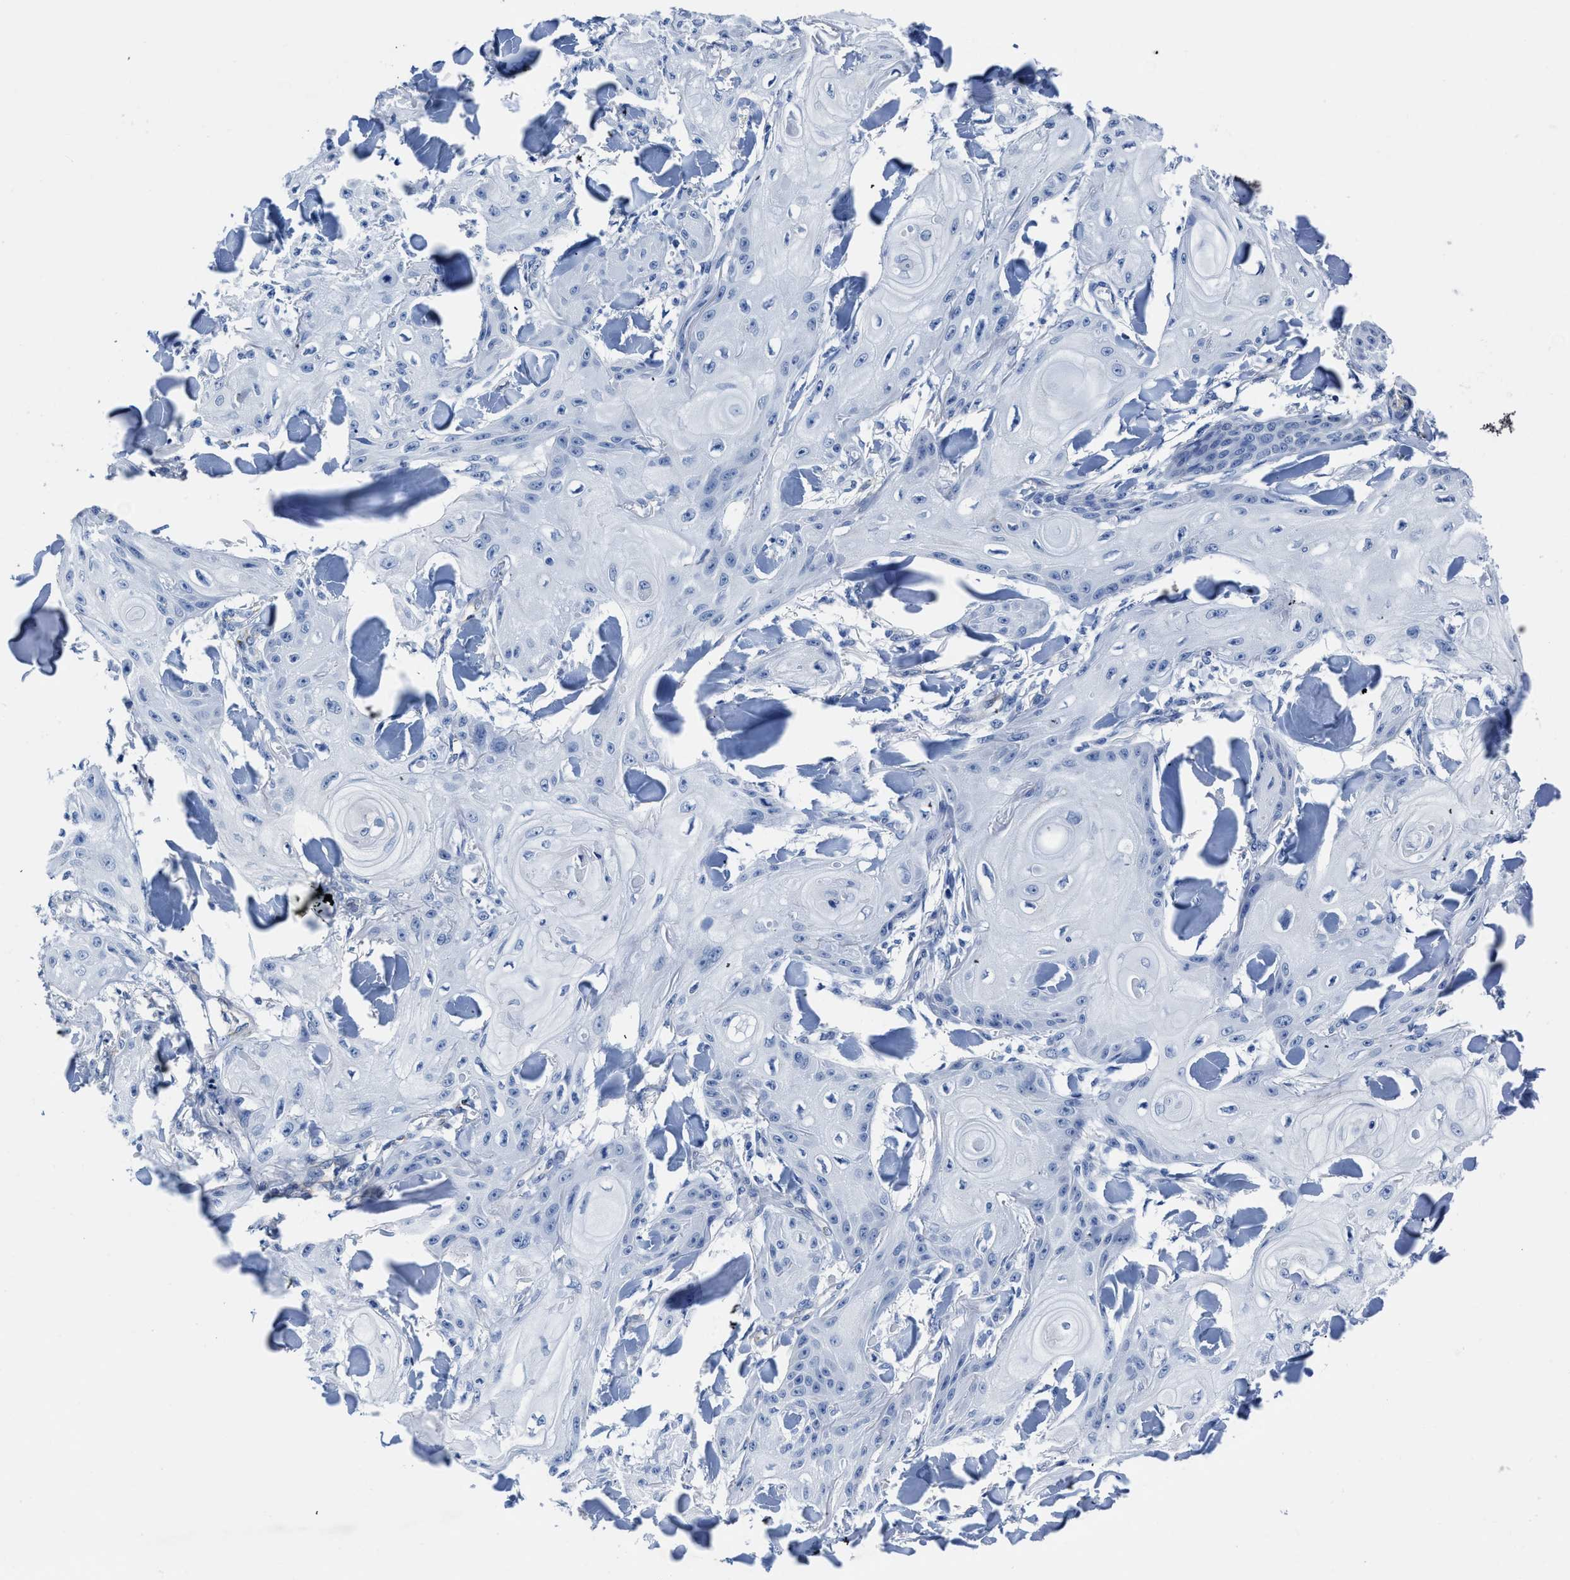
{"staining": {"intensity": "negative", "quantity": "none", "location": "none"}, "tissue": "skin cancer", "cell_type": "Tumor cells", "image_type": "cancer", "snomed": [{"axis": "morphology", "description": "Squamous cell carcinoma, NOS"}, {"axis": "topography", "description": "Skin"}], "caption": "This is a micrograph of immunohistochemistry staining of skin cancer (squamous cell carcinoma), which shows no staining in tumor cells.", "gene": "KCNMB3", "patient": {"sex": "male", "age": 74}}